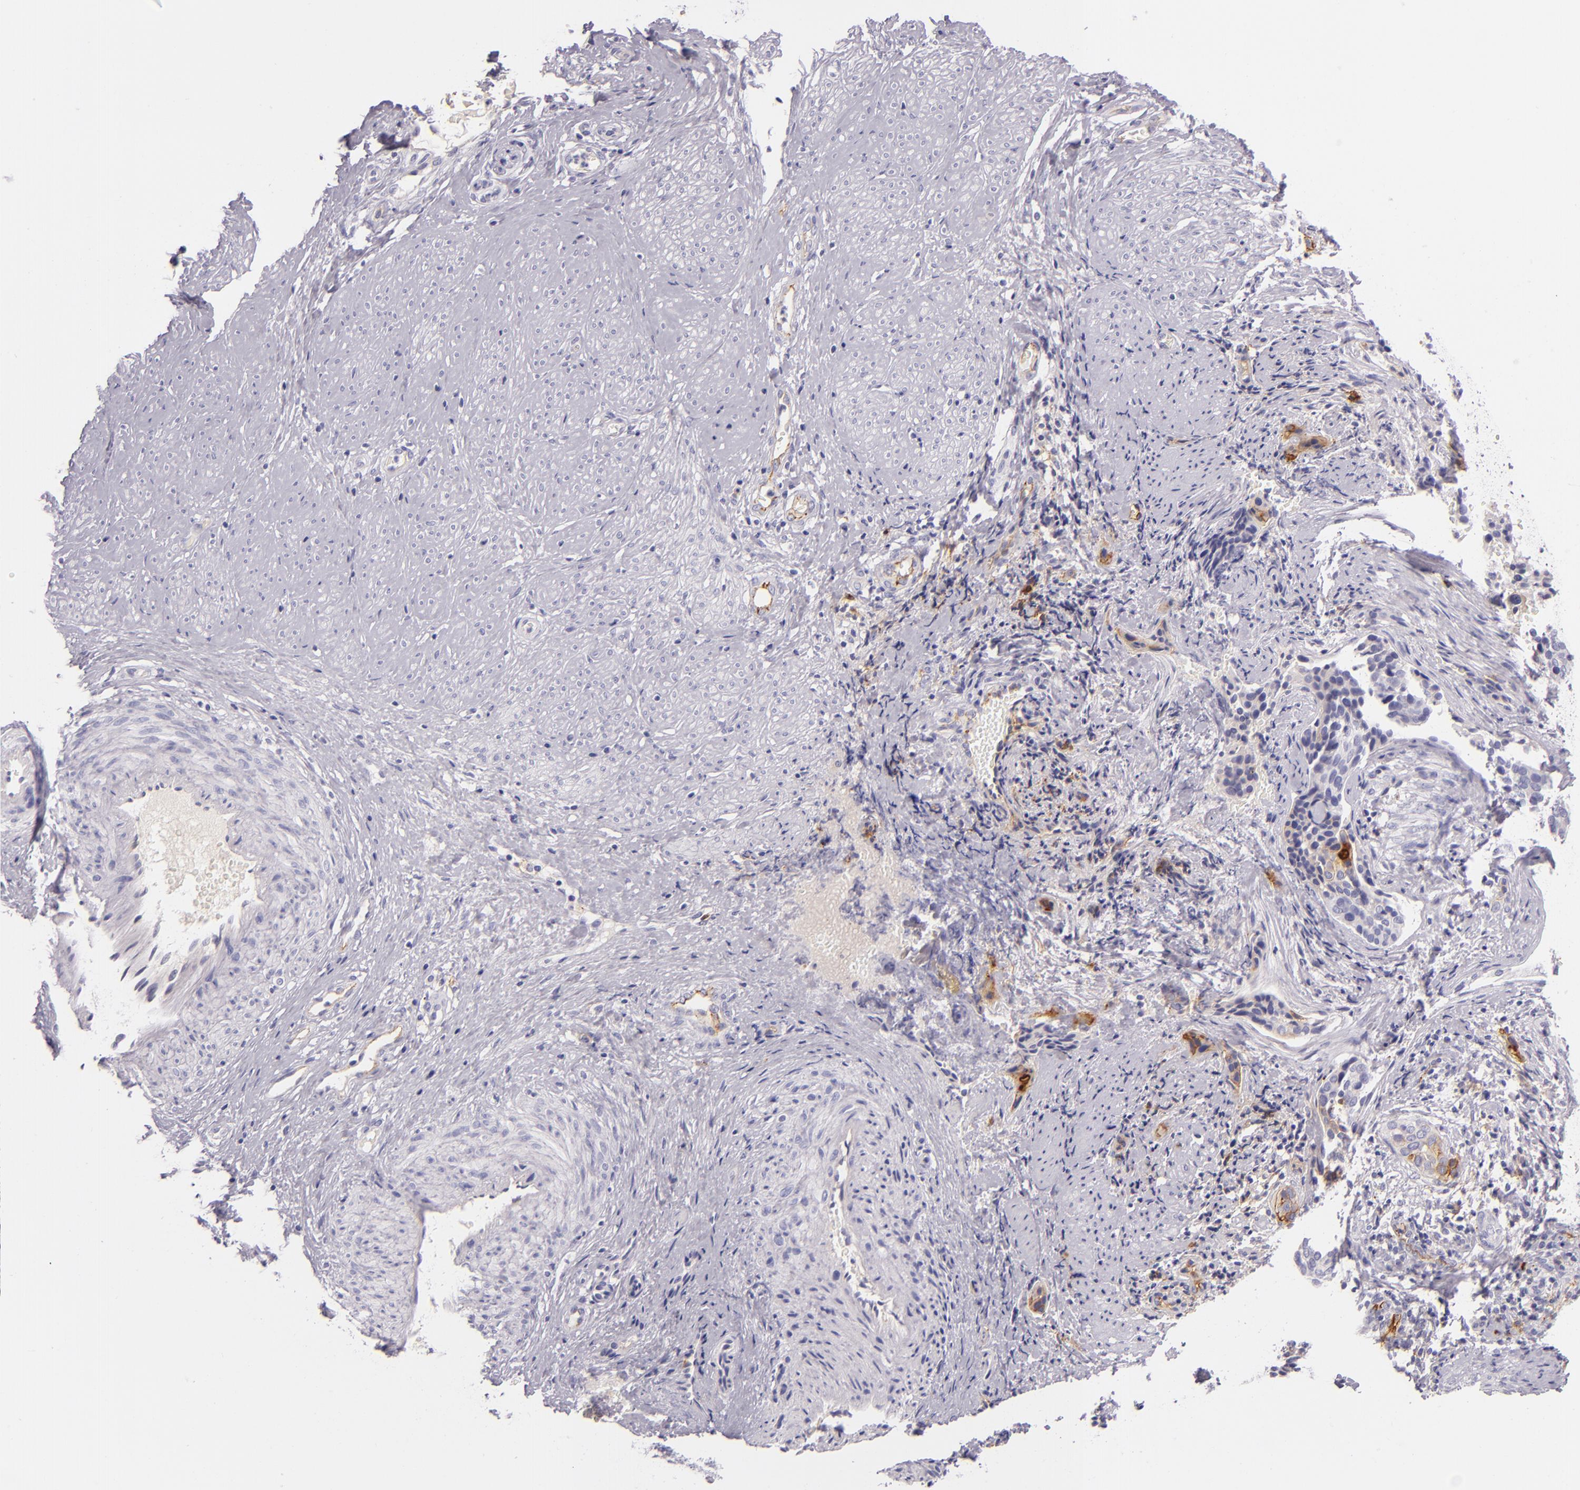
{"staining": {"intensity": "moderate", "quantity": "<25%", "location": "cytoplasmic/membranous"}, "tissue": "cervical cancer", "cell_type": "Tumor cells", "image_type": "cancer", "snomed": [{"axis": "morphology", "description": "Squamous cell carcinoma, NOS"}, {"axis": "topography", "description": "Cervix"}], "caption": "Approximately <25% of tumor cells in cervical cancer show moderate cytoplasmic/membranous protein expression as visualized by brown immunohistochemical staining.", "gene": "ICAM1", "patient": {"sex": "female", "age": 31}}